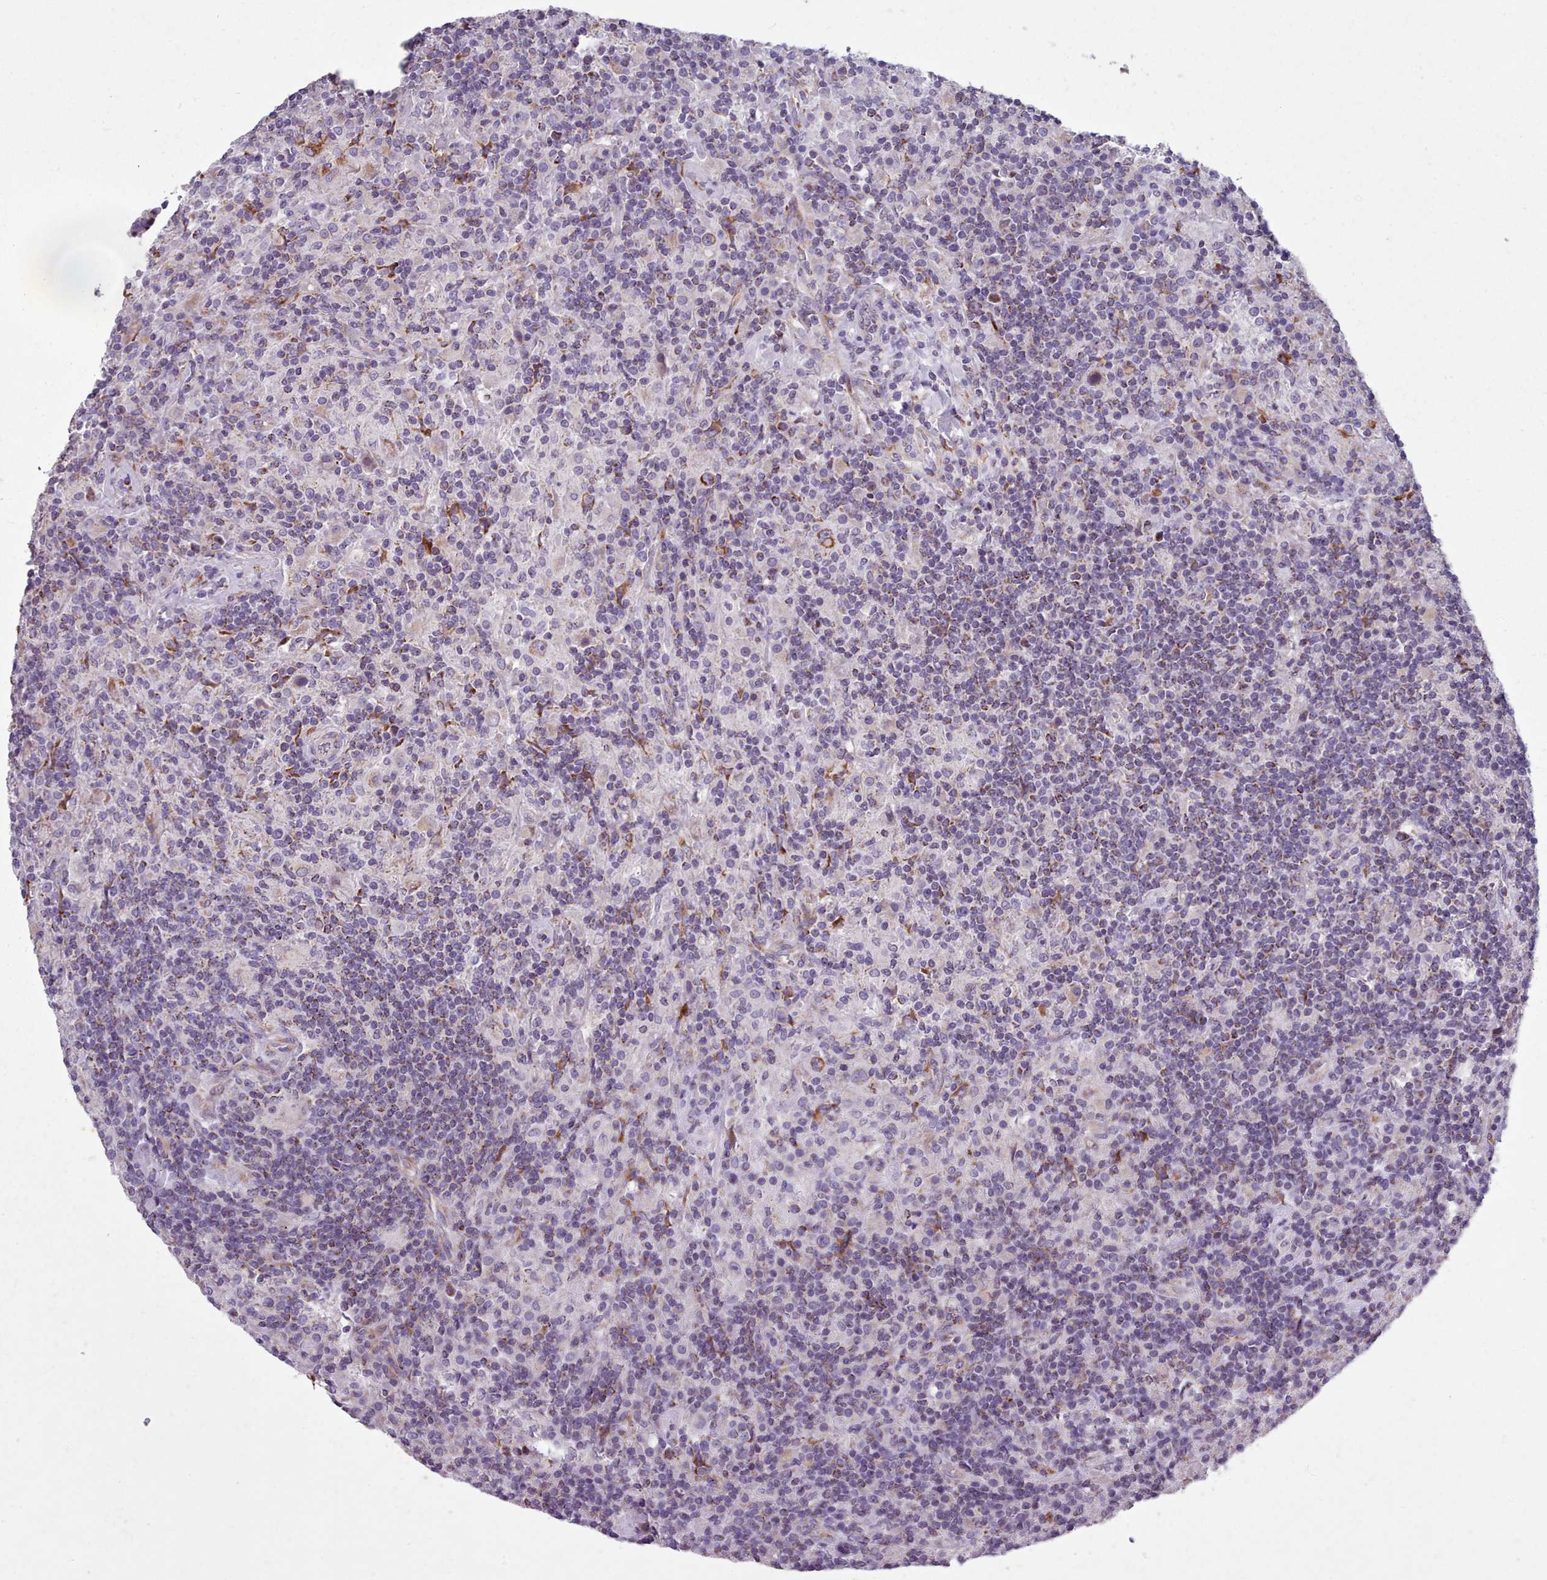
{"staining": {"intensity": "moderate", "quantity": "25%-75%", "location": "cytoplasmic/membranous"}, "tissue": "lymphoma", "cell_type": "Tumor cells", "image_type": "cancer", "snomed": [{"axis": "morphology", "description": "Hodgkin's disease, NOS"}, {"axis": "topography", "description": "Lymph node"}], "caption": "Lymphoma was stained to show a protein in brown. There is medium levels of moderate cytoplasmic/membranous expression in about 25%-75% of tumor cells.", "gene": "FKBP10", "patient": {"sex": "male", "age": 70}}